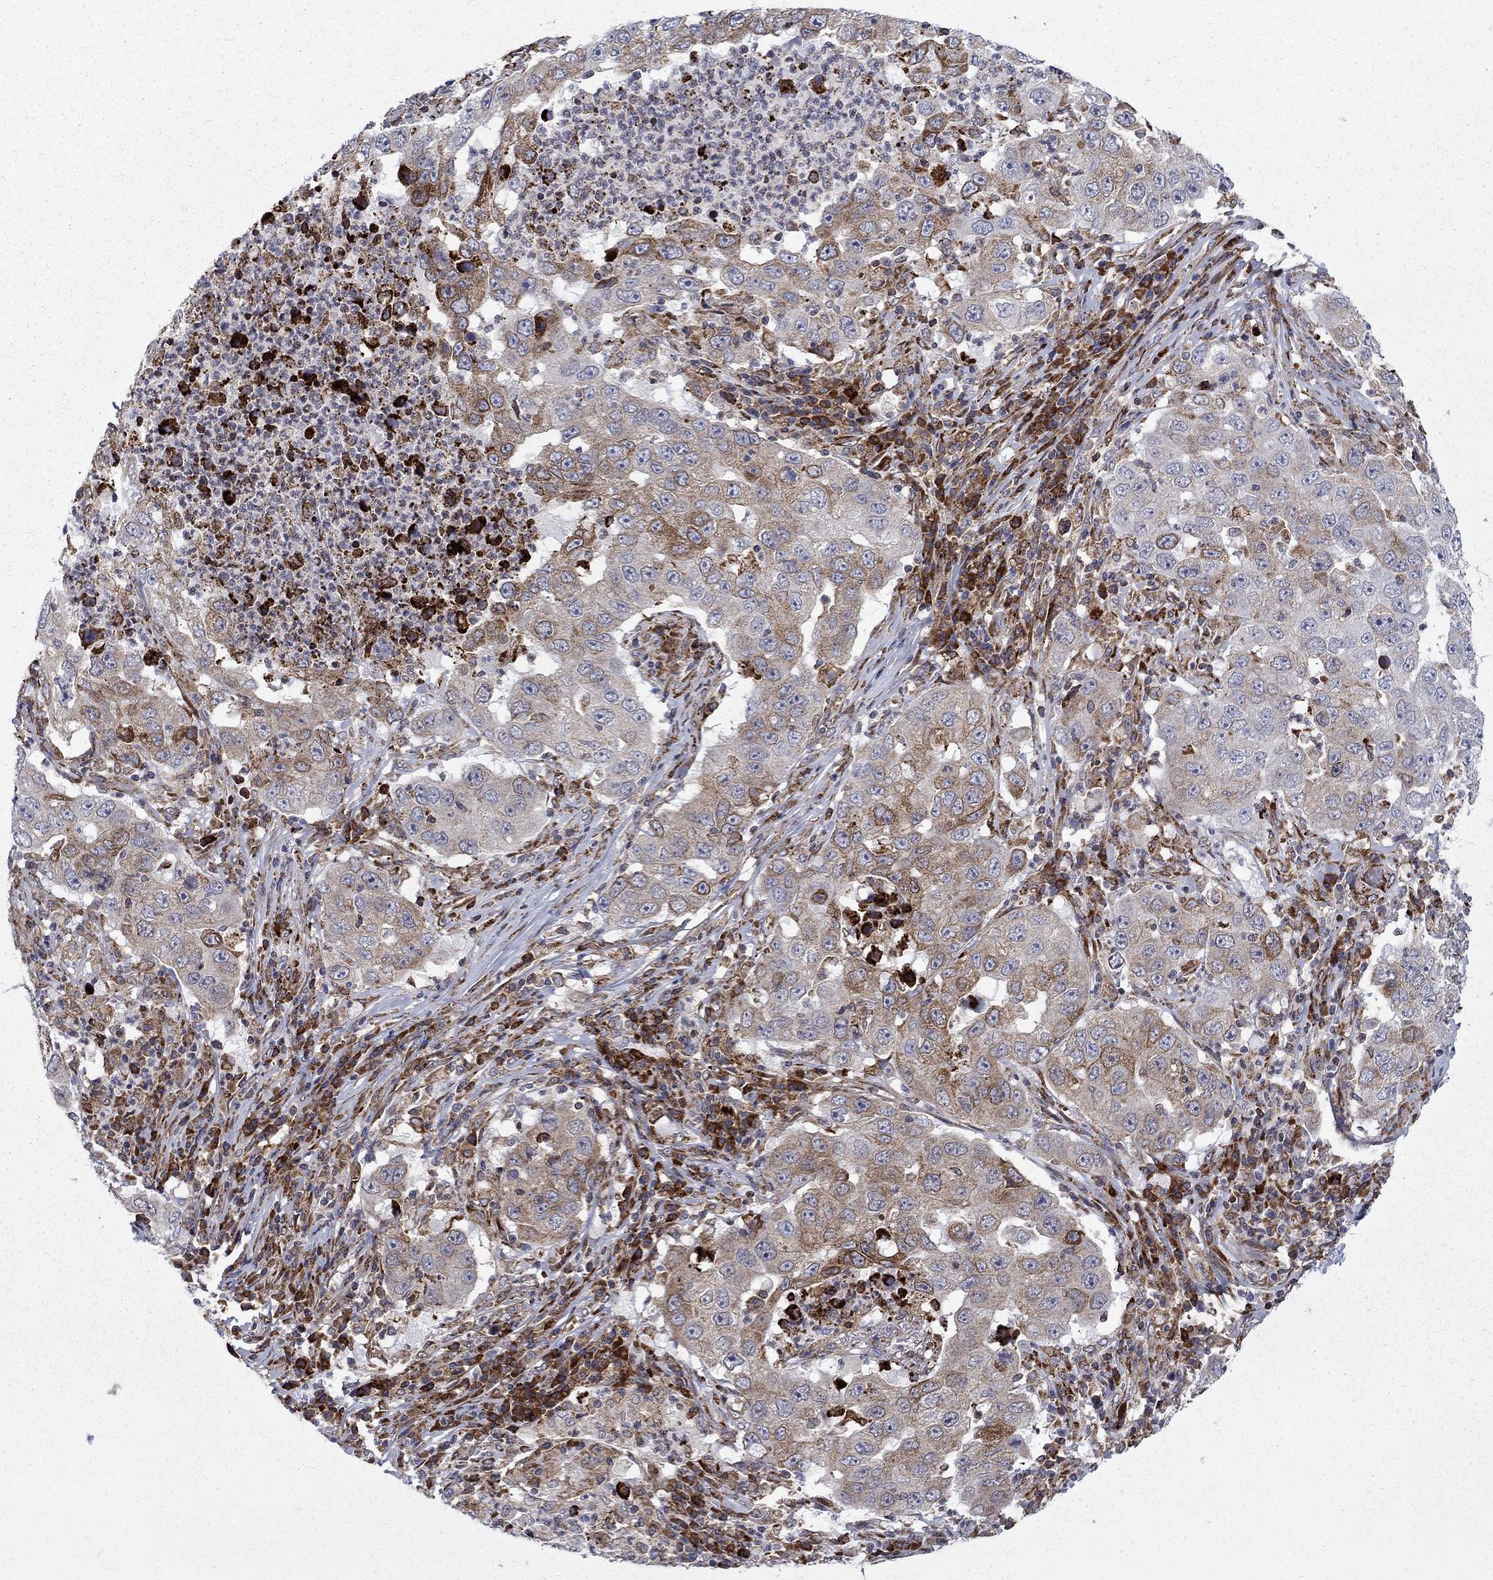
{"staining": {"intensity": "moderate", "quantity": "<25%", "location": "cytoplasmic/membranous"}, "tissue": "lung cancer", "cell_type": "Tumor cells", "image_type": "cancer", "snomed": [{"axis": "morphology", "description": "Adenocarcinoma, NOS"}, {"axis": "topography", "description": "Lung"}], "caption": "An image of human lung cancer (adenocarcinoma) stained for a protein exhibits moderate cytoplasmic/membranous brown staining in tumor cells. The protein is stained brown, and the nuclei are stained in blue (DAB (3,3'-diaminobenzidine) IHC with brightfield microscopy, high magnification).", "gene": "CAB39L", "patient": {"sex": "male", "age": 73}}